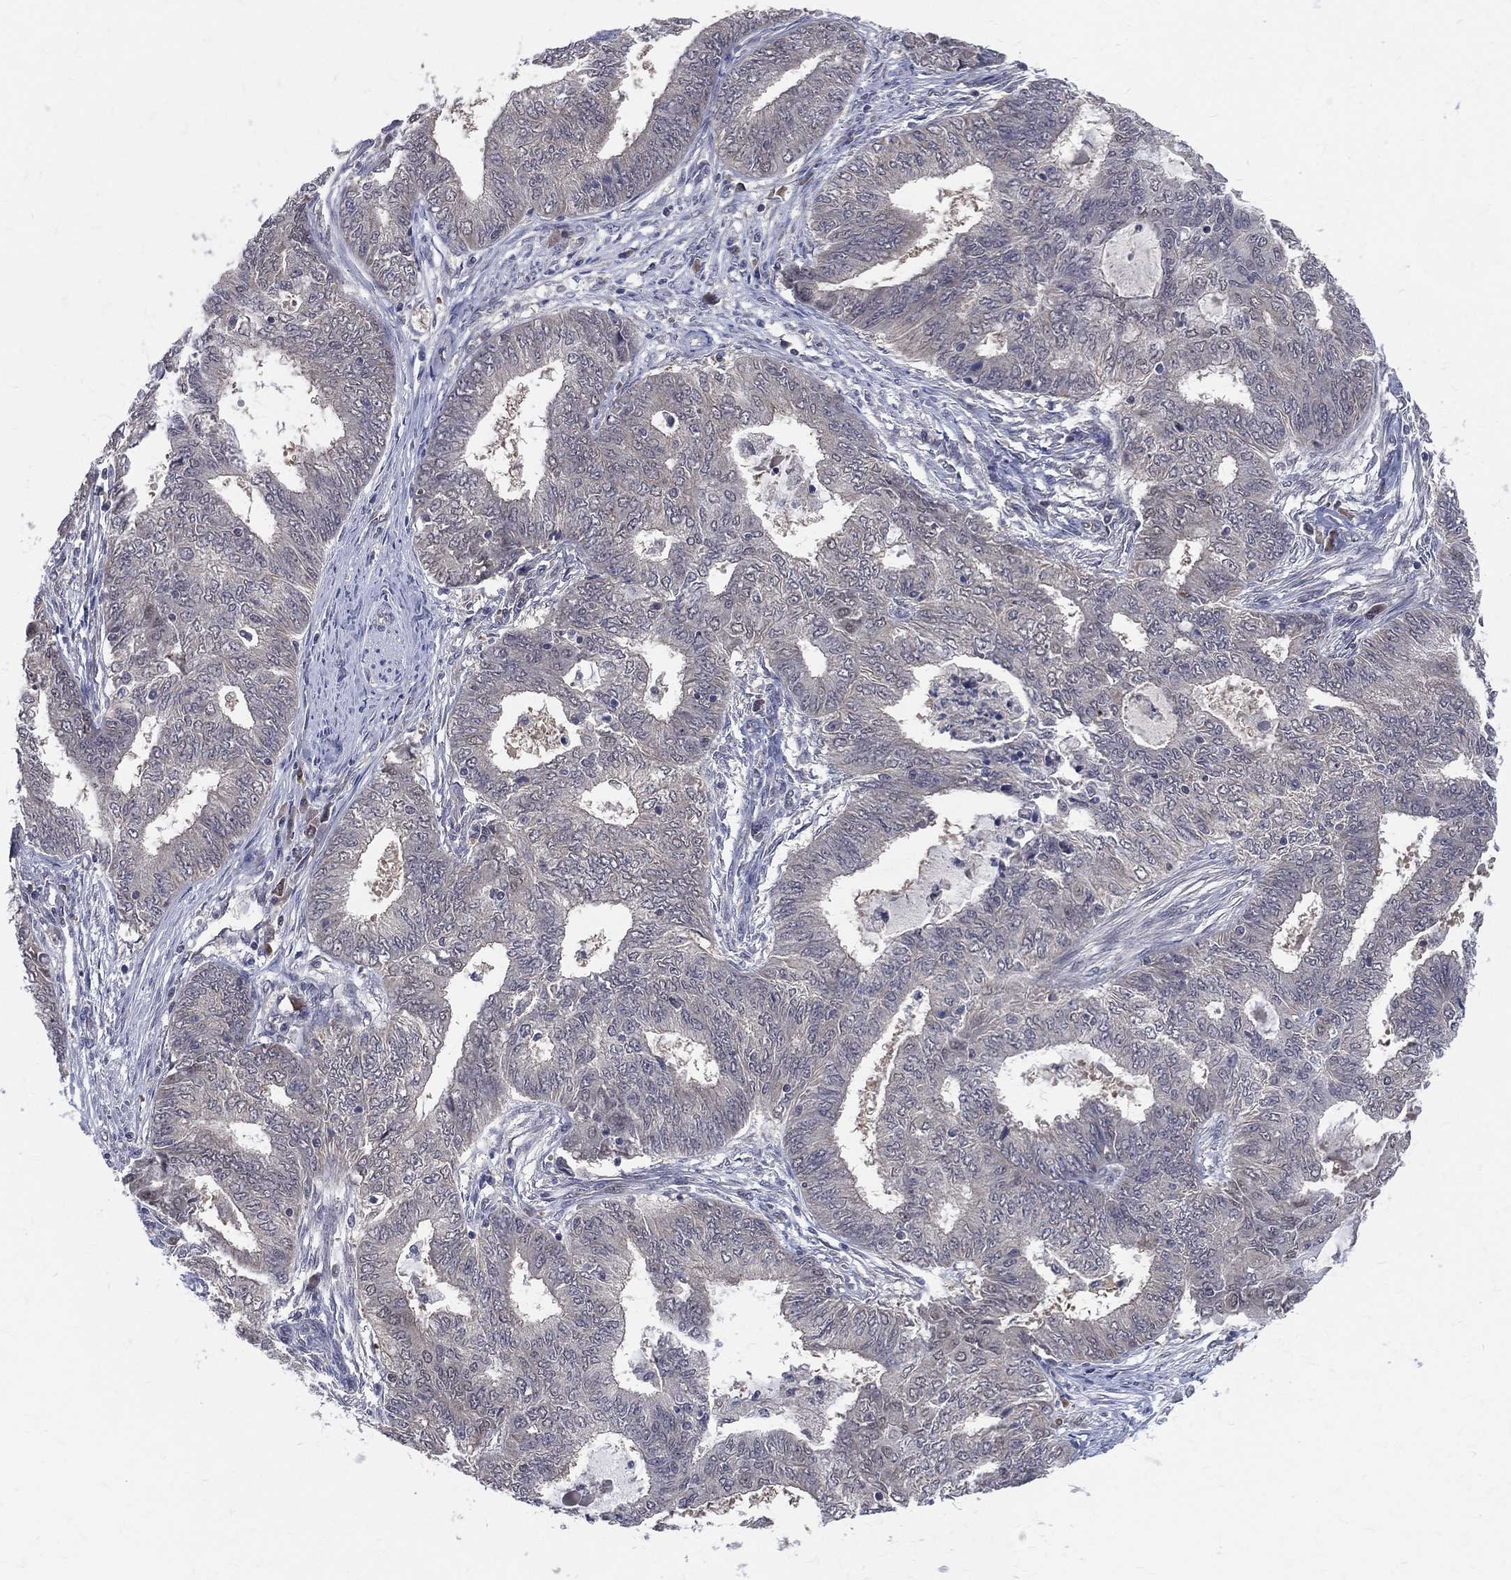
{"staining": {"intensity": "negative", "quantity": "none", "location": "none"}, "tissue": "endometrial cancer", "cell_type": "Tumor cells", "image_type": "cancer", "snomed": [{"axis": "morphology", "description": "Adenocarcinoma, NOS"}, {"axis": "topography", "description": "Endometrium"}], "caption": "The photomicrograph reveals no staining of tumor cells in adenocarcinoma (endometrial).", "gene": "DLG4", "patient": {"sex": "female", "age": 62}}